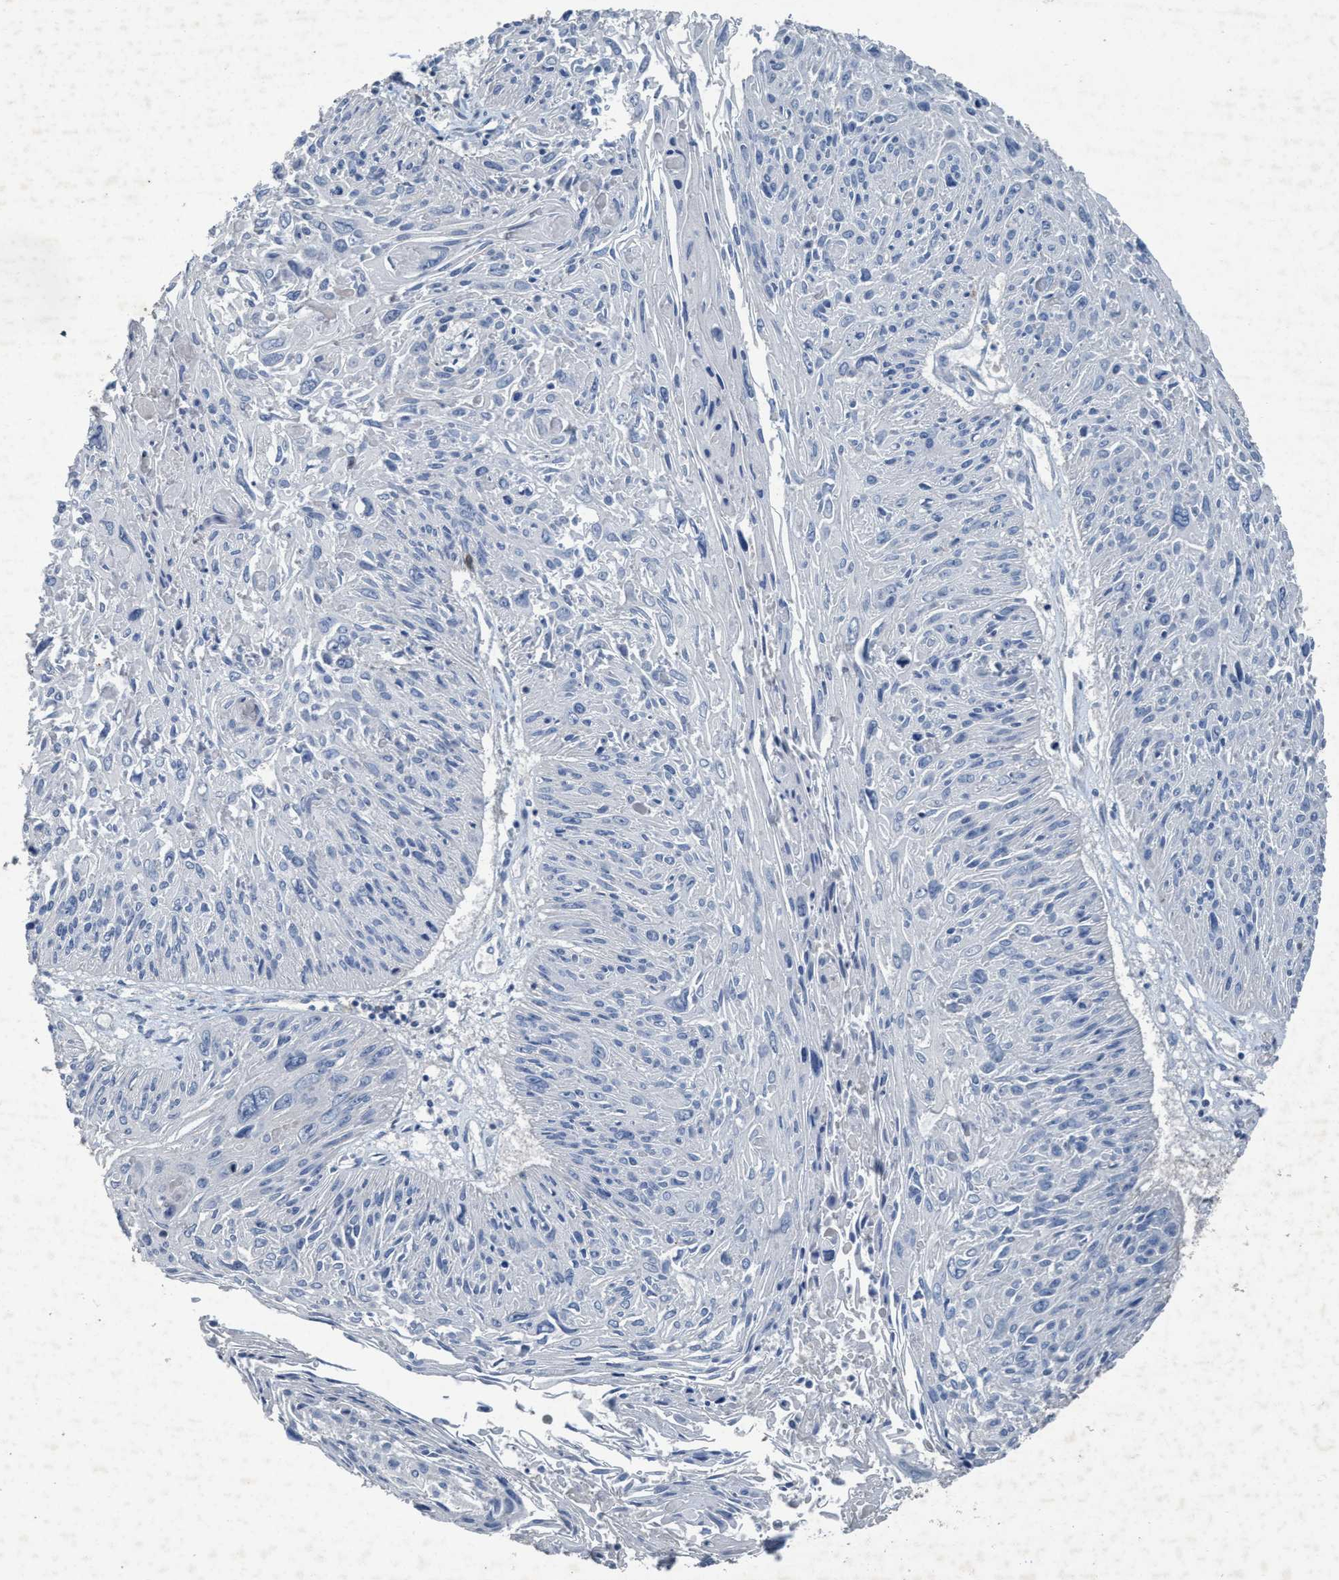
{"staining": {"intensity": "negative", "quantity": "none", "location": "none"}, "tissue": "cervical cancer", "cell_type": "Tumor cells", "image_type": "cancer", "snomed": [{"axis": "morphology", "description": "Squamous cell carcinoma, NOS"}, {"axis": "topography", "description": "Cervix"}], "caption": "Tumor cells show no significant positivity in cervical cancer.", "gene": "ANKFN1", "patient": {"sex": "female", "age": 51}}